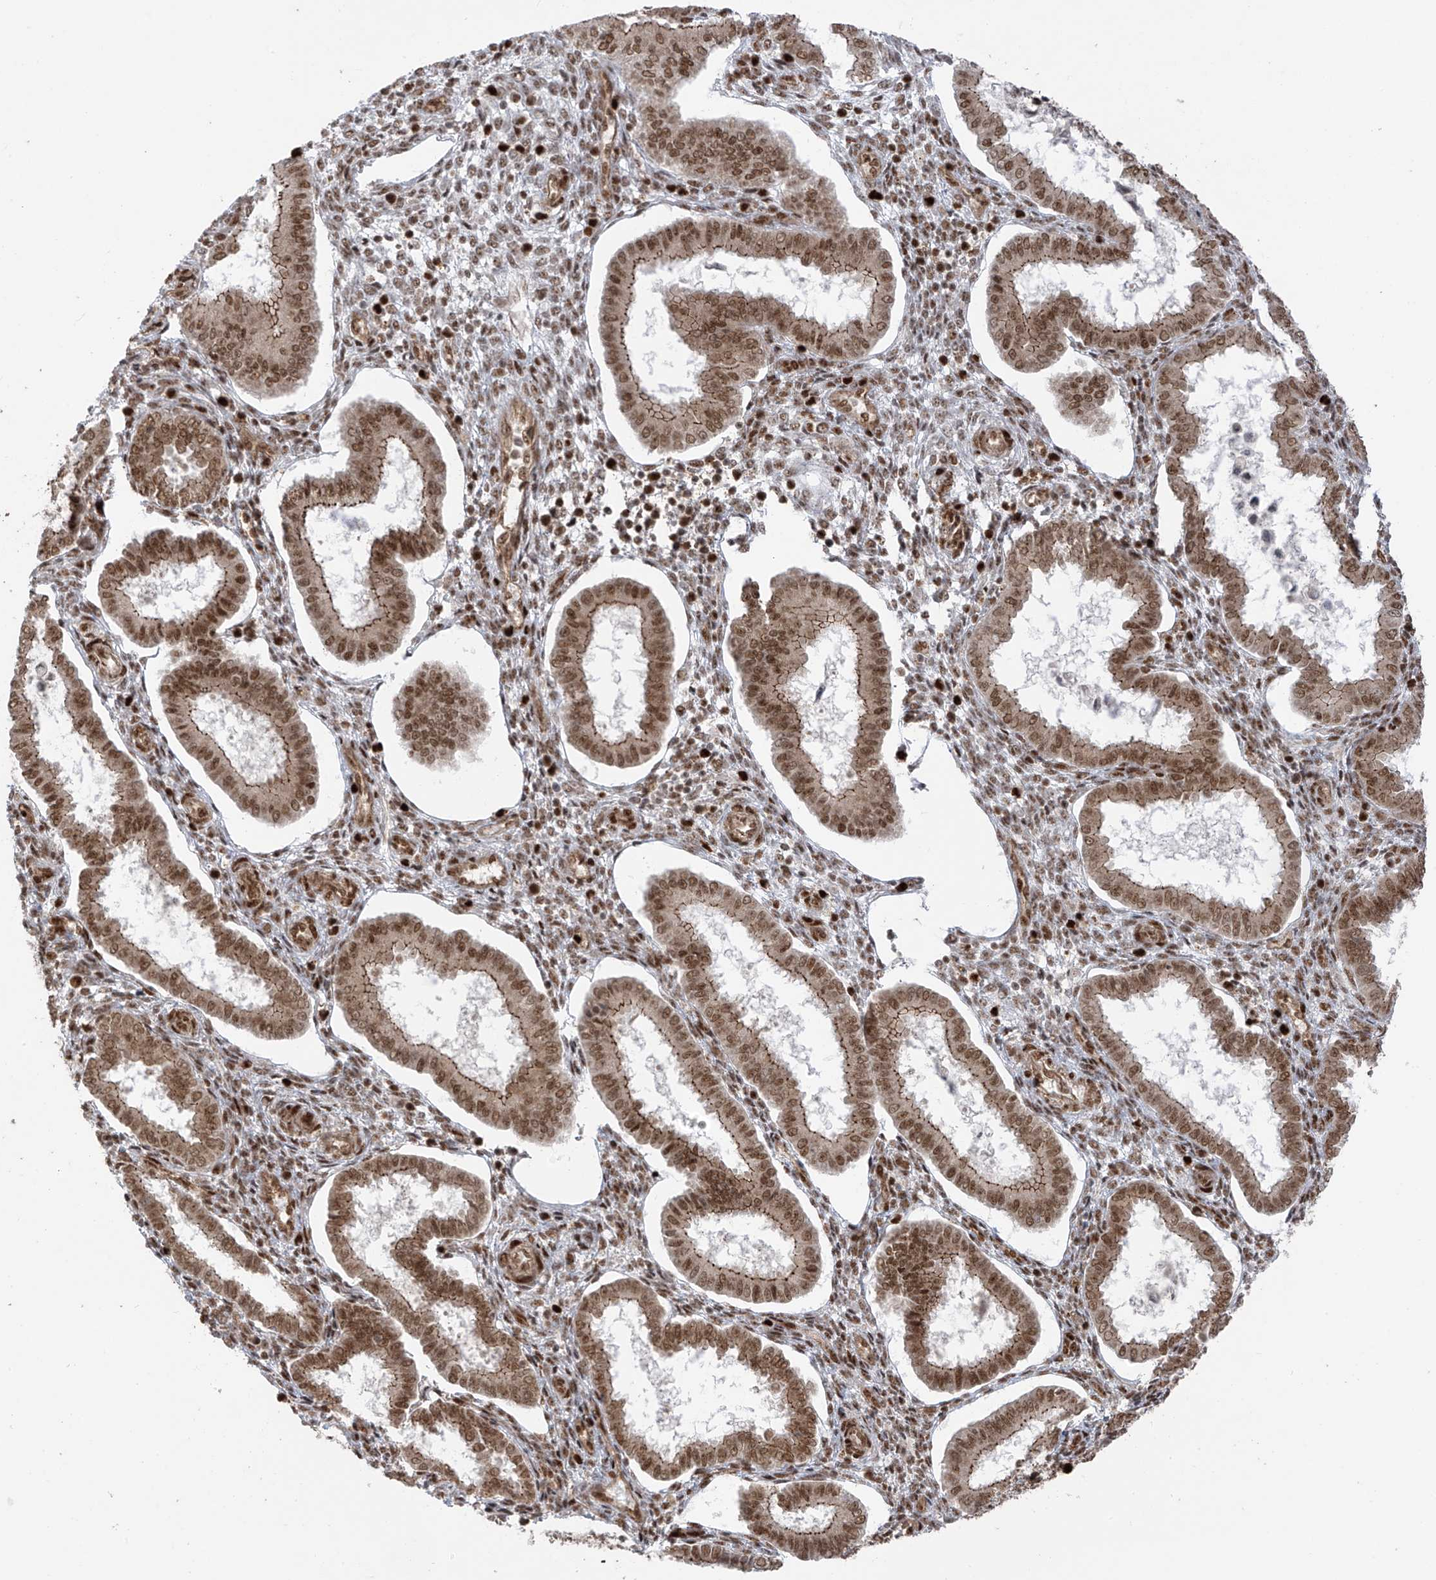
{"staining": {"intensity": "moderate", "quantity": ">75%", "location": "nuclear"}, "tissue": "endometrium", "cell_type": "Cells in endometrial stroma", "image_type": "normal", "snomed": [{"axis": "morphology", "description": "Normal tissue, NOS"}, {"axis": "topography", "description": "Endometrium"}], "caption": "Protein analysis of normal endometrium reveals moderate nuclear expression in about >75% of cells in endometrial stroma. The staining was performed using DAB, with brown indicating positive protein expression. Nuclei are stained blue with hematoxylin.", "gene": "ARHGEF3", "patient": {"sex": "female", "age": 24}}